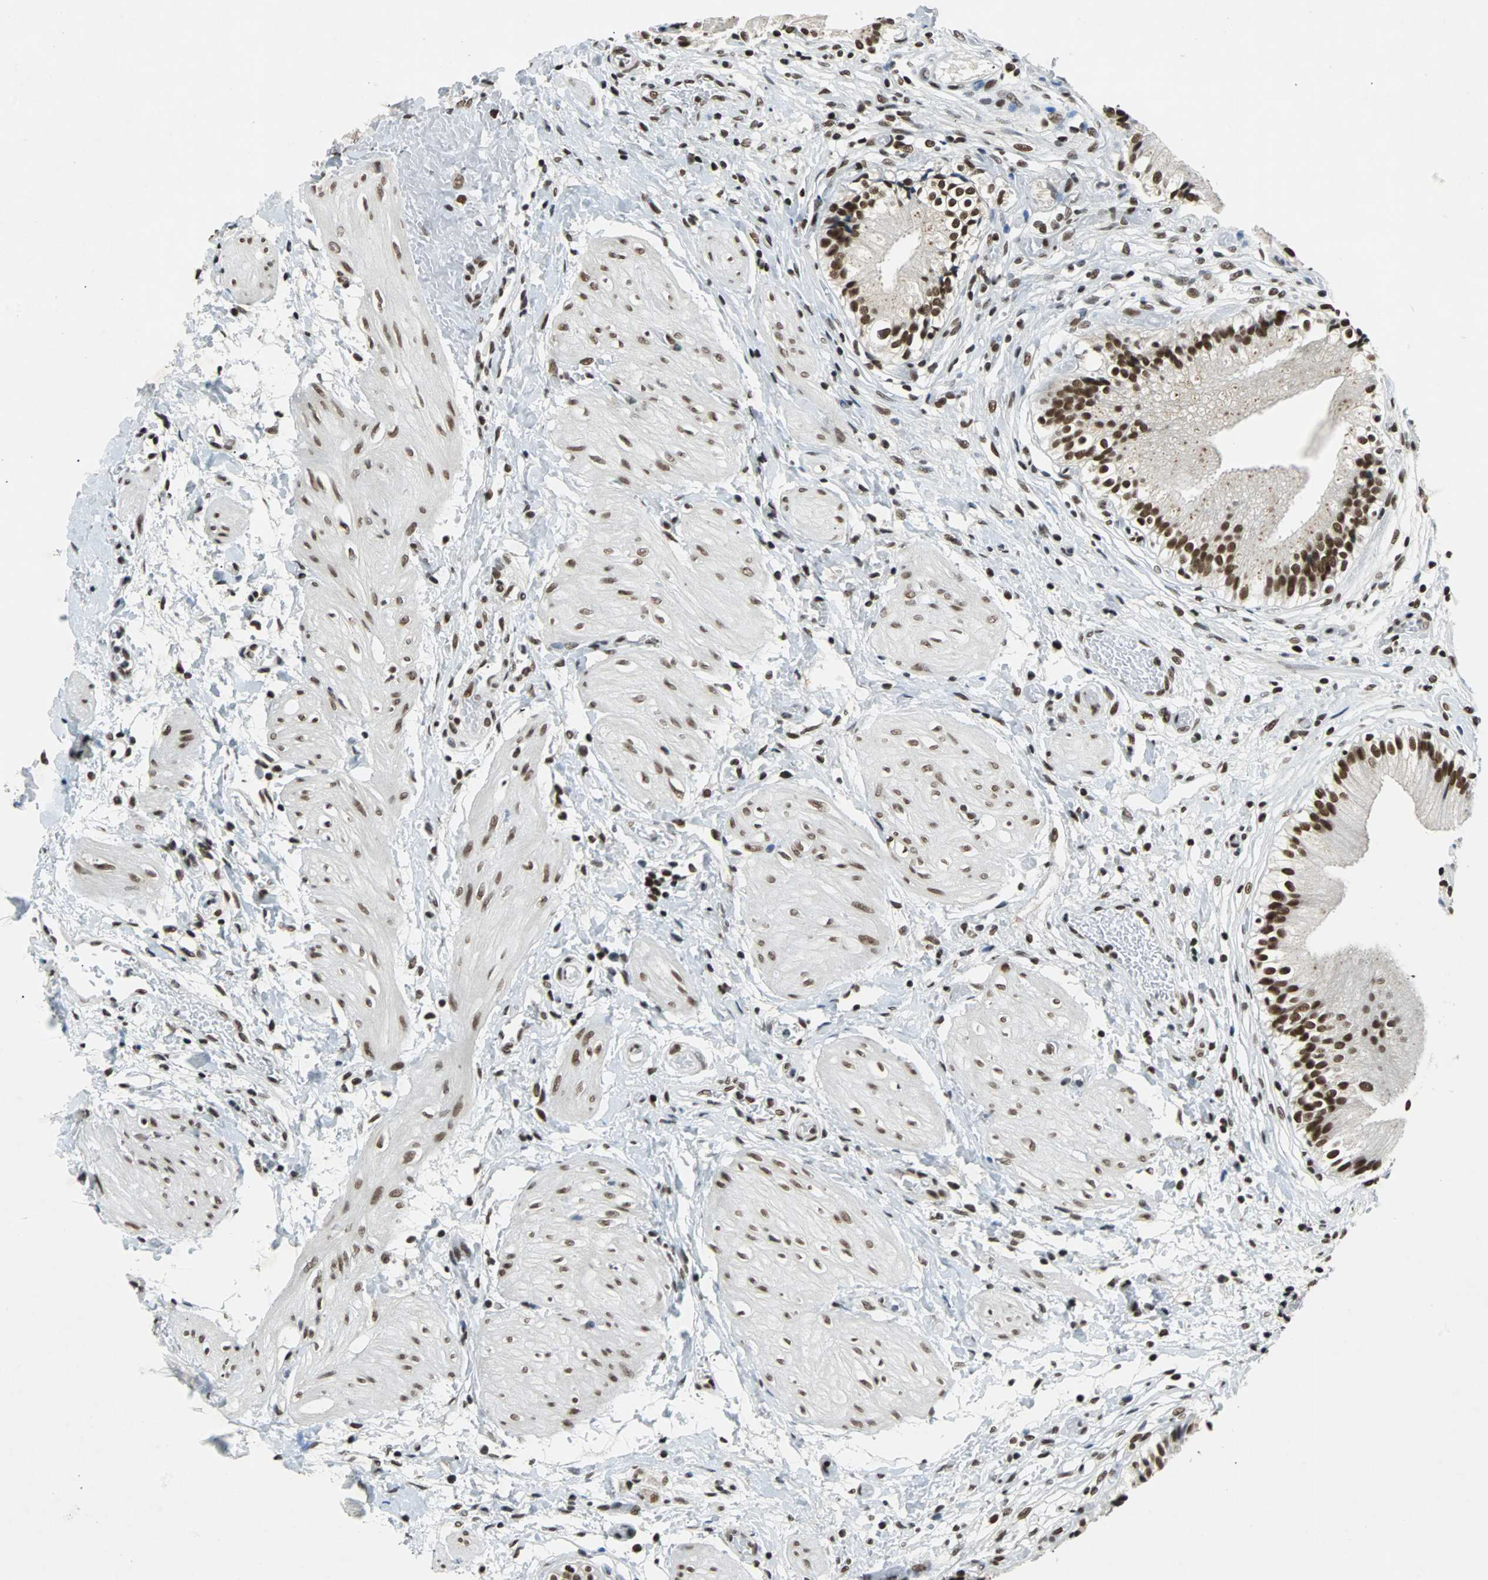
{"staining": {"intensity": "strong", "quantity": ">75%", "location": "nuclear"}, "tissue": "gallbladder", "cell_type": "Glandular cells", "image_type": "normal", "snomed": [{"axis": "morphology", "description": "Normal tissue, NOS"}, {"axis": "topography", "description": "Gallbladder"}], "caption": "Brown immunohistochemical staining in benign human gallbladder displays strong nuclear positivity in about >75% of glandular cells.", "gene": "GATAD2A", "patient": {"sex": "male", "age": 65}}